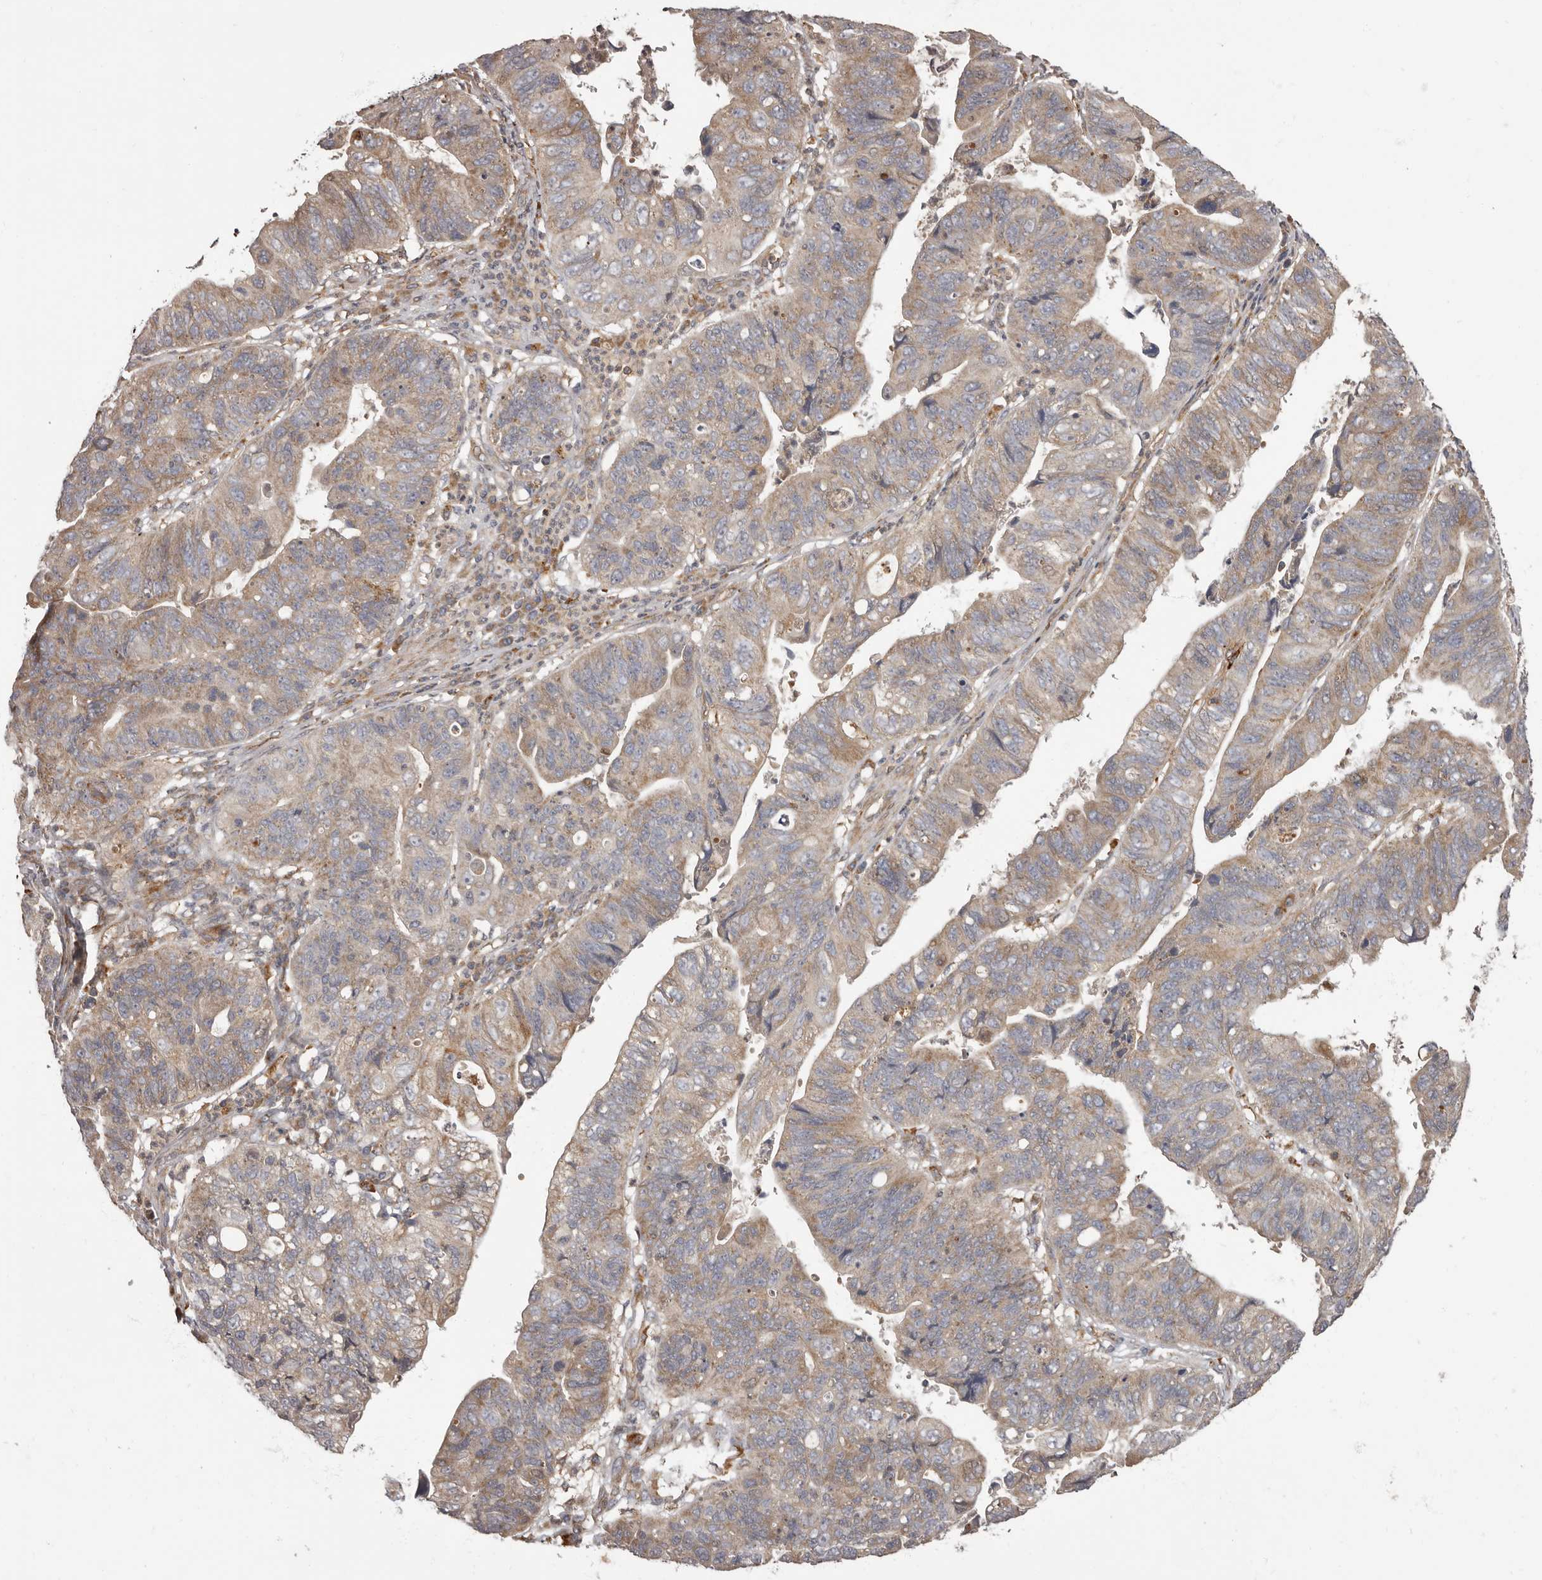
{"staining": {"intensity": "weak", "quantity": ">75%", "location": "cytoplasmic/membranous"}, "tissue": "stomach cancer", "cell_type": "Tumor cells", "image_type": "cancer", "snomed": [{"axis": "morphology", "description": "Adenocarcinoma, NOS"}, {"axis": "topography", "description": "Stomach"}], "caption": "Immunohistochemical staining of human stomach adenocarcinoma exhibits weak cytoplasmic/membranous protein staining in approximately >75% of tumor cells.", "gene": "ADCY2", "patient": {"sex": "male", "age": 59}}